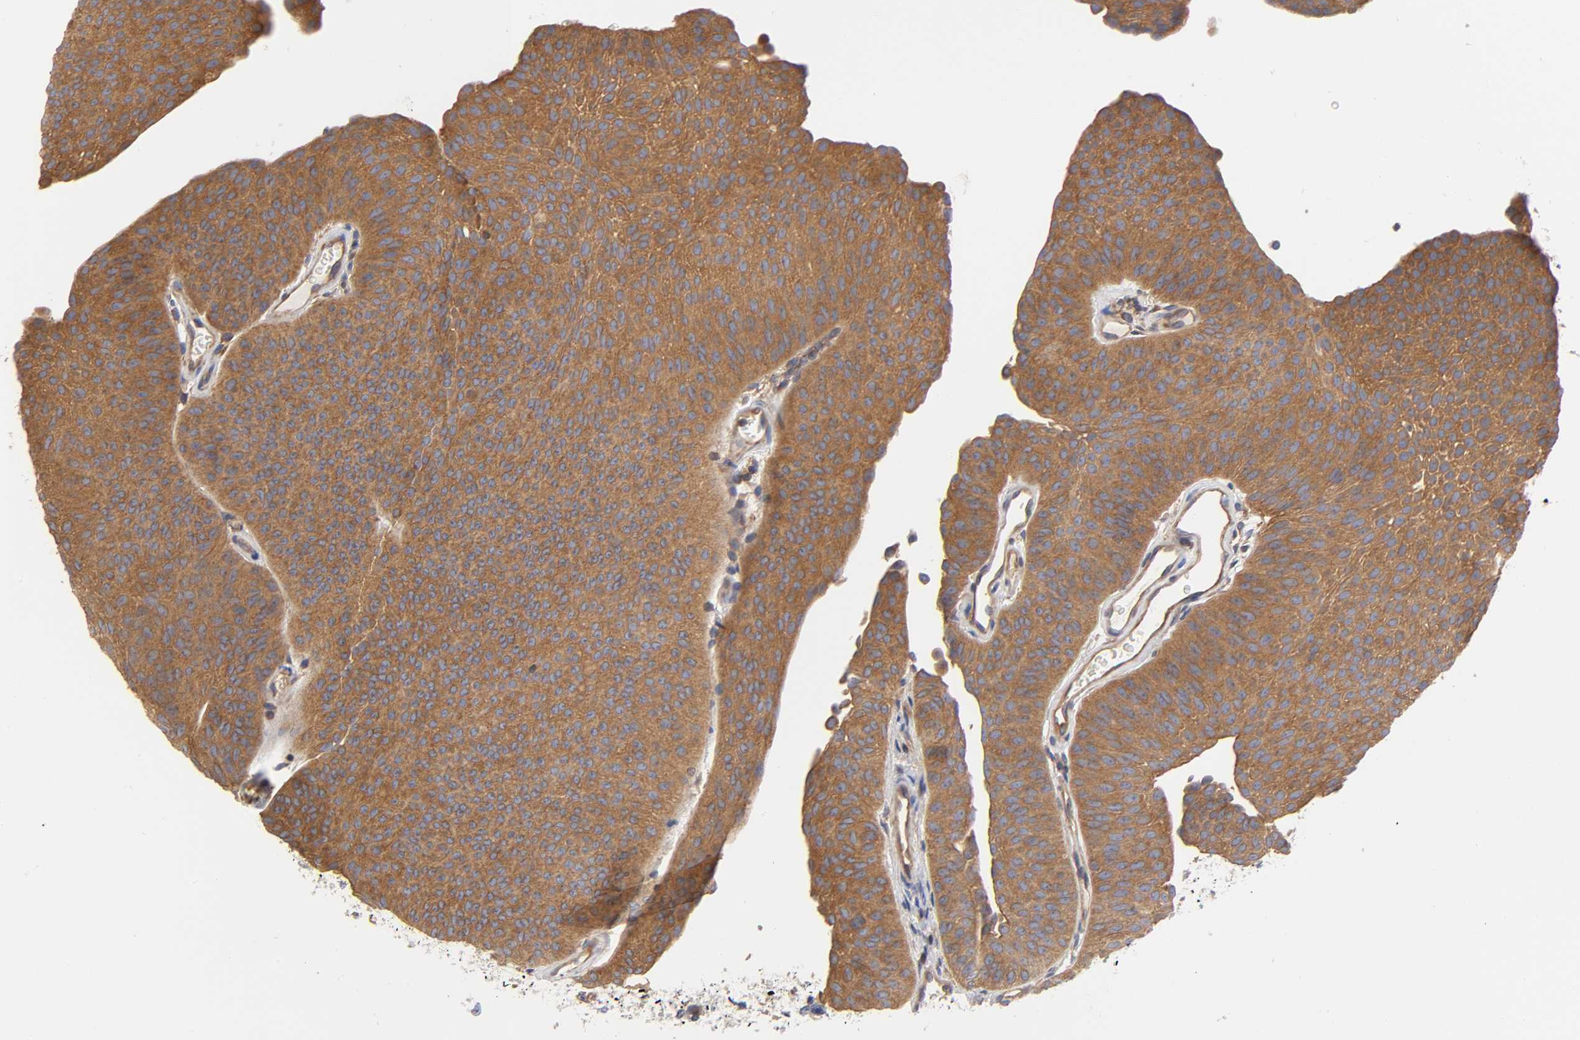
{"staining": {"intensity": "moderate", "quantity": ">75%", "location": "cytoplasmic/membranous"}, "tissue": "urothelial cancer", "cell_type": "Tumor cells", "image_type": "cancer", "snomed": [{"axis": "morphology", "description": "Urothelial carcinoma, Low grade"}, {"axis": "topography", "description": "Urinary bladder"}], "caption": "Immunohistochemistry (IHC) image of neoplastic tissue: human urothelial carcinoma (low-grade) stained using IHC reveals medium levels of moderate protein expression localized specifically in the cytoplasmic/membranous of tumor cells, appearing as a cytoplasmic/membranous brown color.", "gene": "STRN3", "patient": {"sex": "female", "age": 60}}